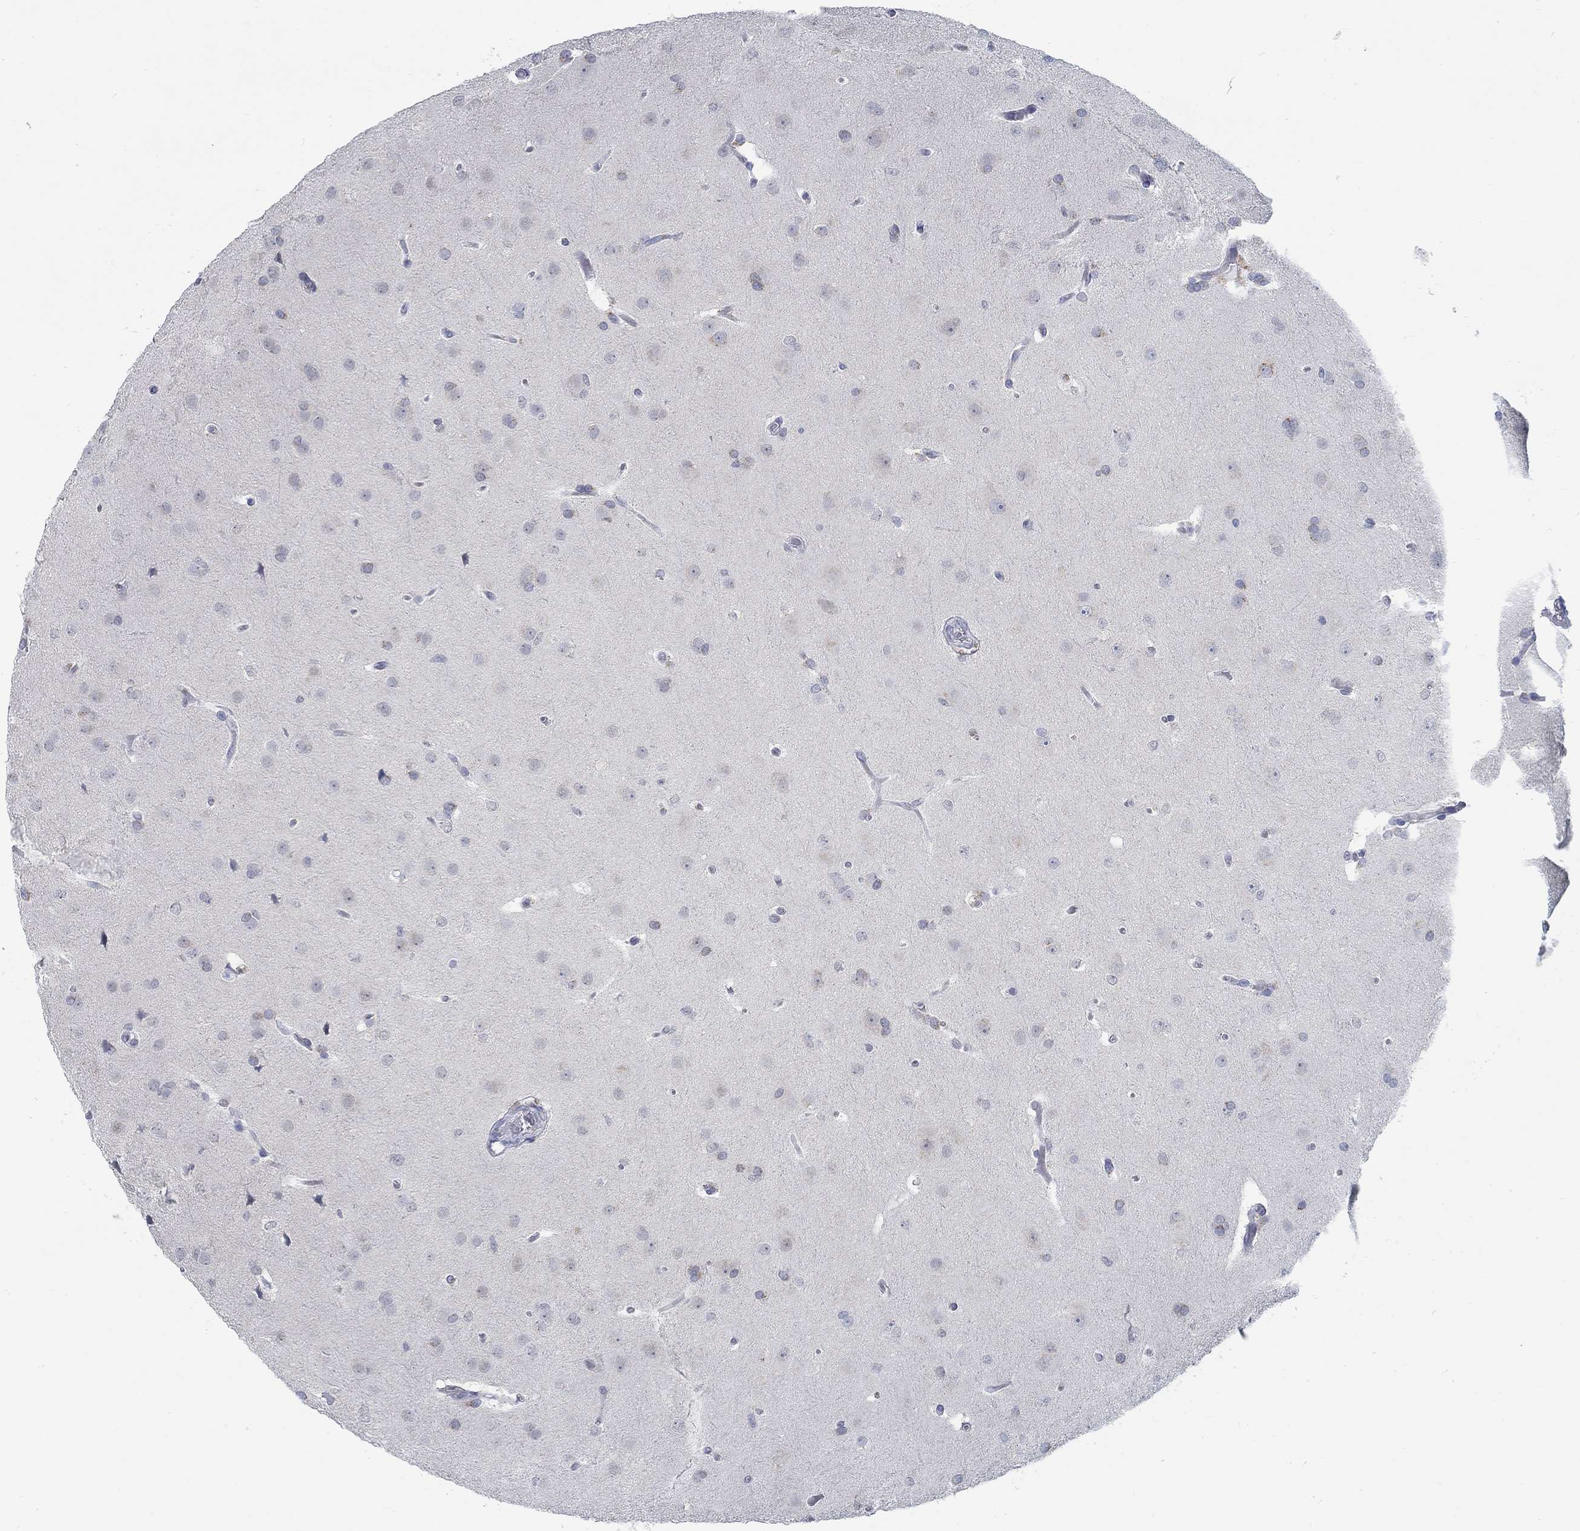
{"staining": {"intensity": "negative", "quantity": "none", "location": "none"}, "tissue": "glioma", "cell_type": "Tumor cells", "image_type": "cancer", "snomed": [{"axis": "morphology", "description": "Glioma, malignant, Low grade"}, {"axis": "topography", "description": "Brain"}], "caption": "Glioma was stained to show a protein in brown. There is no significant positivity in tumor cells.", "gene": "TEKT4", "patient": {"sex": "female", "age": 32}}